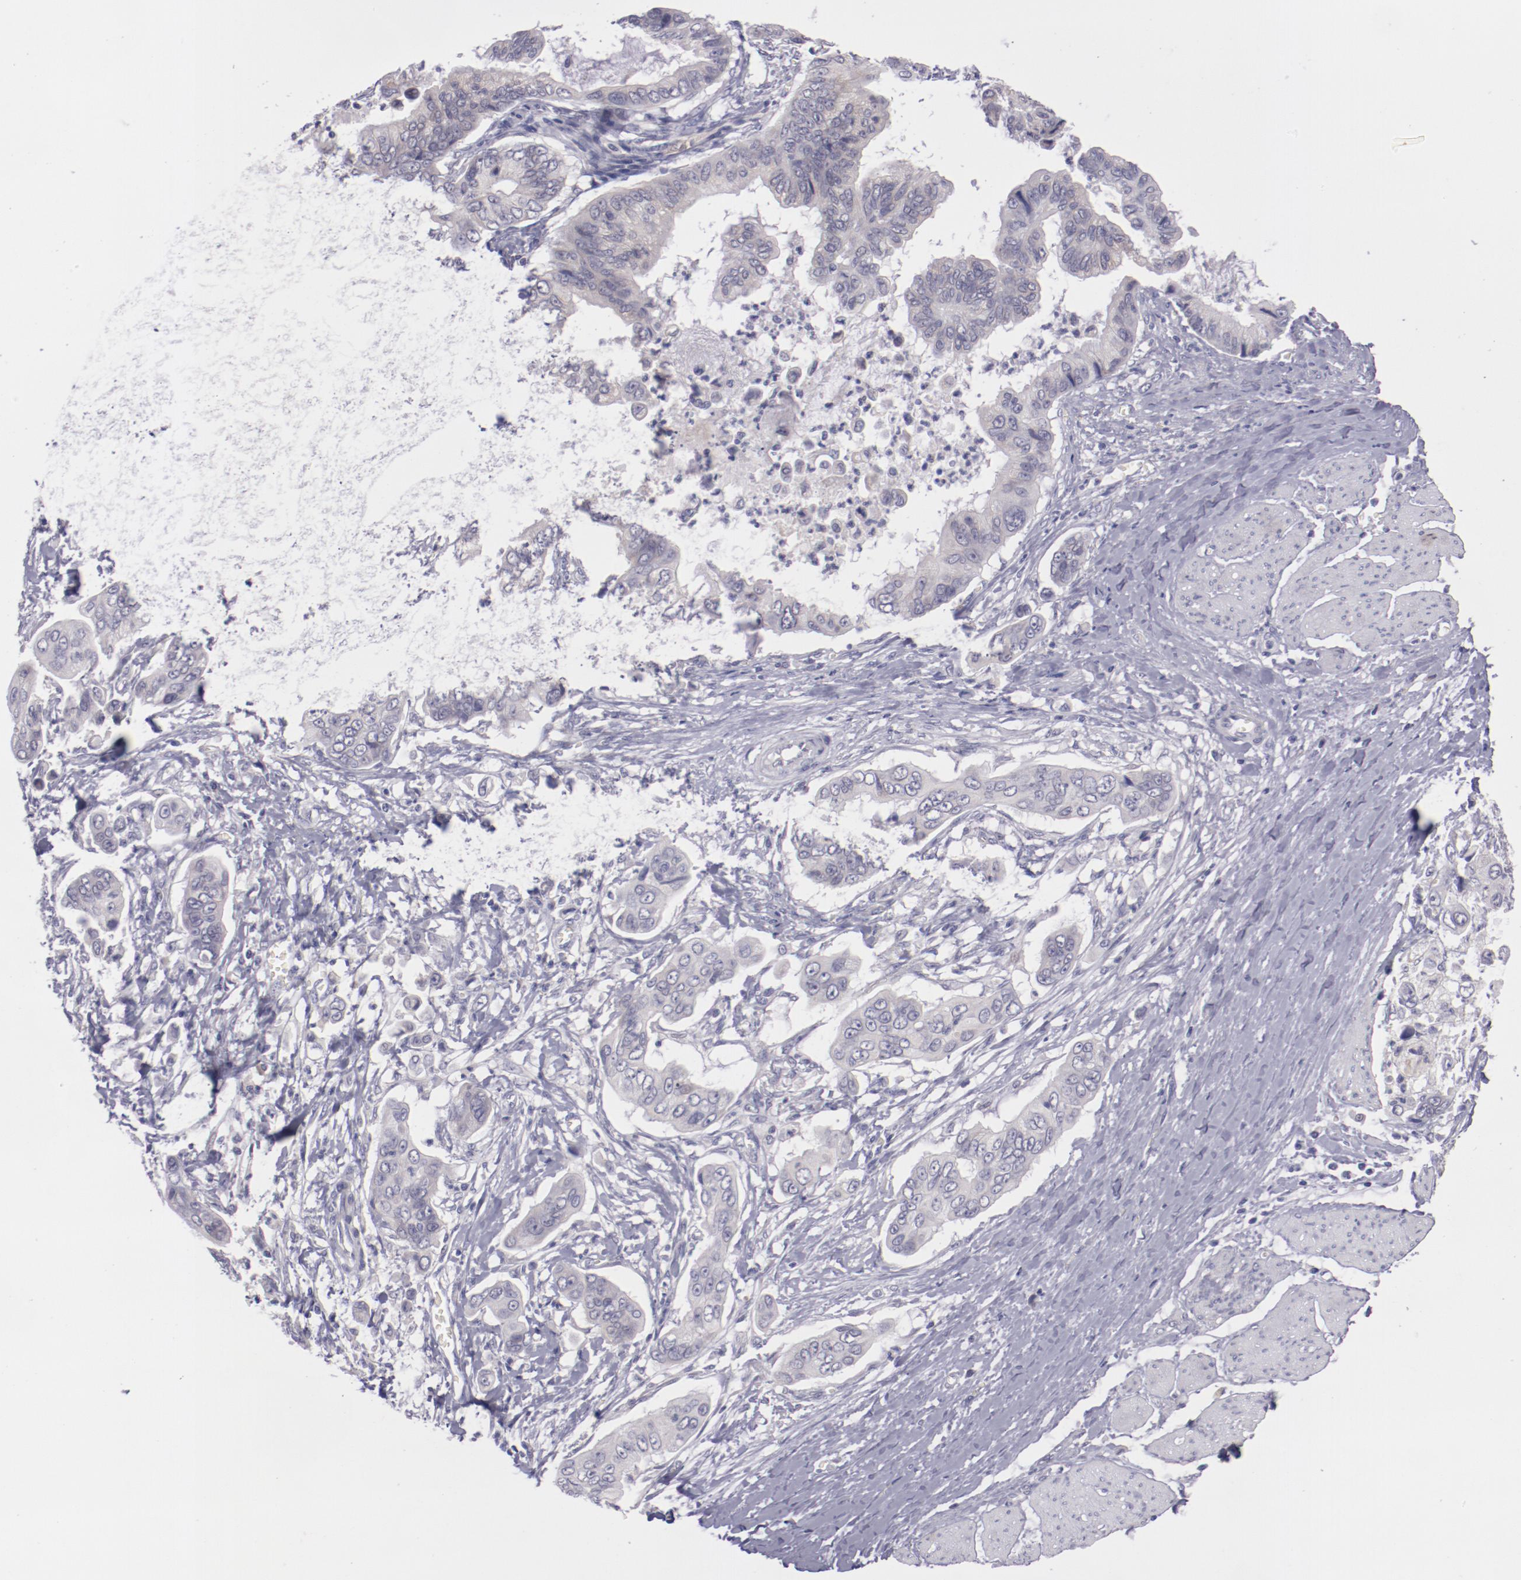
{"staining": {"intensity": "weak", "quantity": ">75%", "location": "cytoplasmic/membranous"}, "tissue": "stomach cancer", "cell_type": "Tumor cells", "image_type": "cancer", "snomed": [{"axis": "morphology", "description": "Adenocarcinoma, NOS"}, {"axis": "topography", "description": "Stomach, upper"}], "caption": "Immunohistochemistry (IHC) of adenocarcinoma (stomach) displays low levels of weak cytoplasmic/membranous positivity in about >75% of tumor cells.", "gene": "TRAF3", "patient": {"sex": "male", "age": 80}}